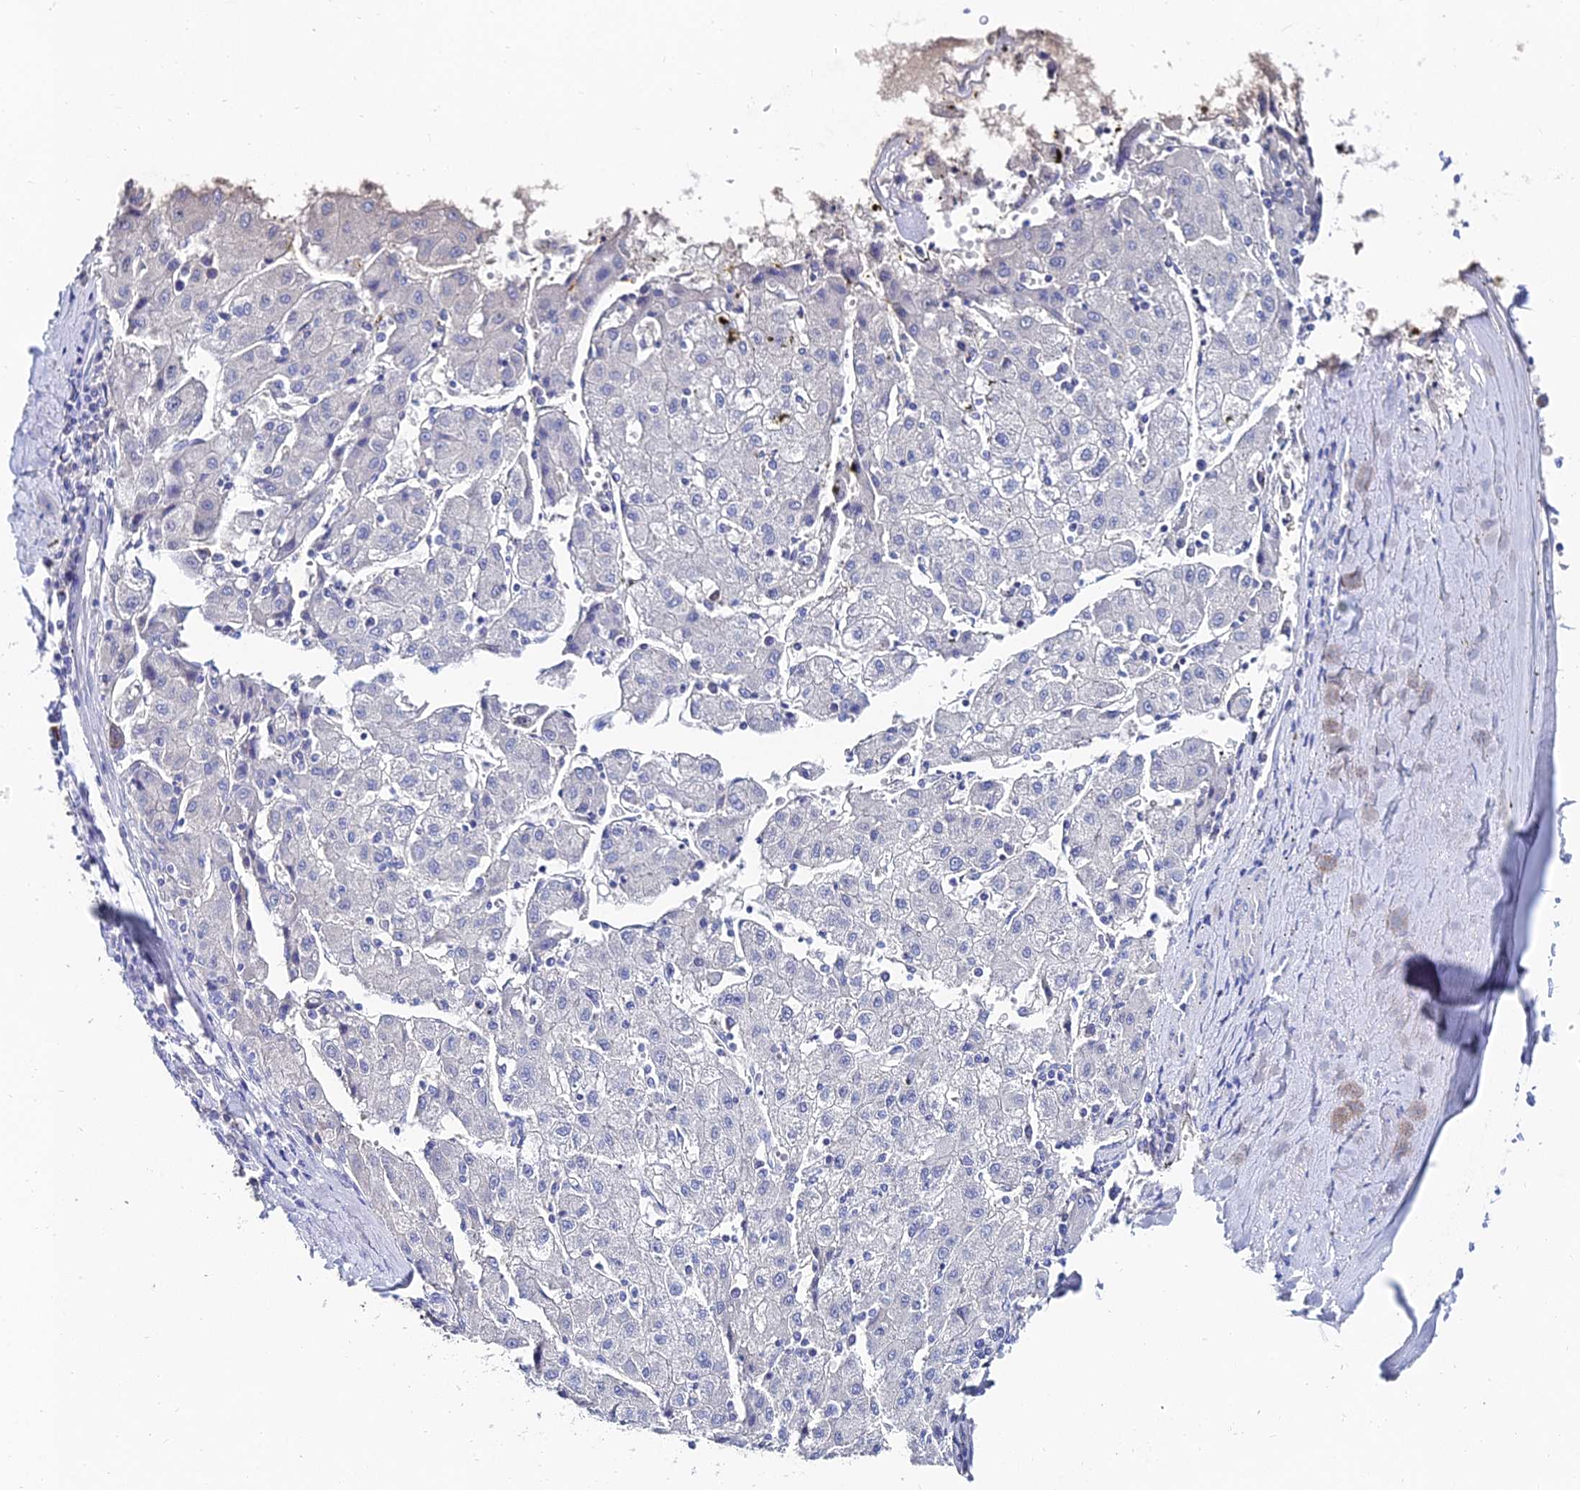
{"staining": {"intensity": "negative", "quantity": "none", "location": "none"}, "tissue": "liver cancer", "cell_type": "Tumor cells", "image_type": "cancer", "snomed": [{"axis": "morphology", "description": "Carcinoma, Hepatocellular, NOS"}, {"axis": "topography", "description": "Liver"}], "caption": "This is a micrograph of immunohistochemistry (IHC) staining of liver cancer (hepatocellular carcinoma), which shows no expression in tumor cells.", "gene": "KRT17", "patient": {"sex": "male", "age": 72}}